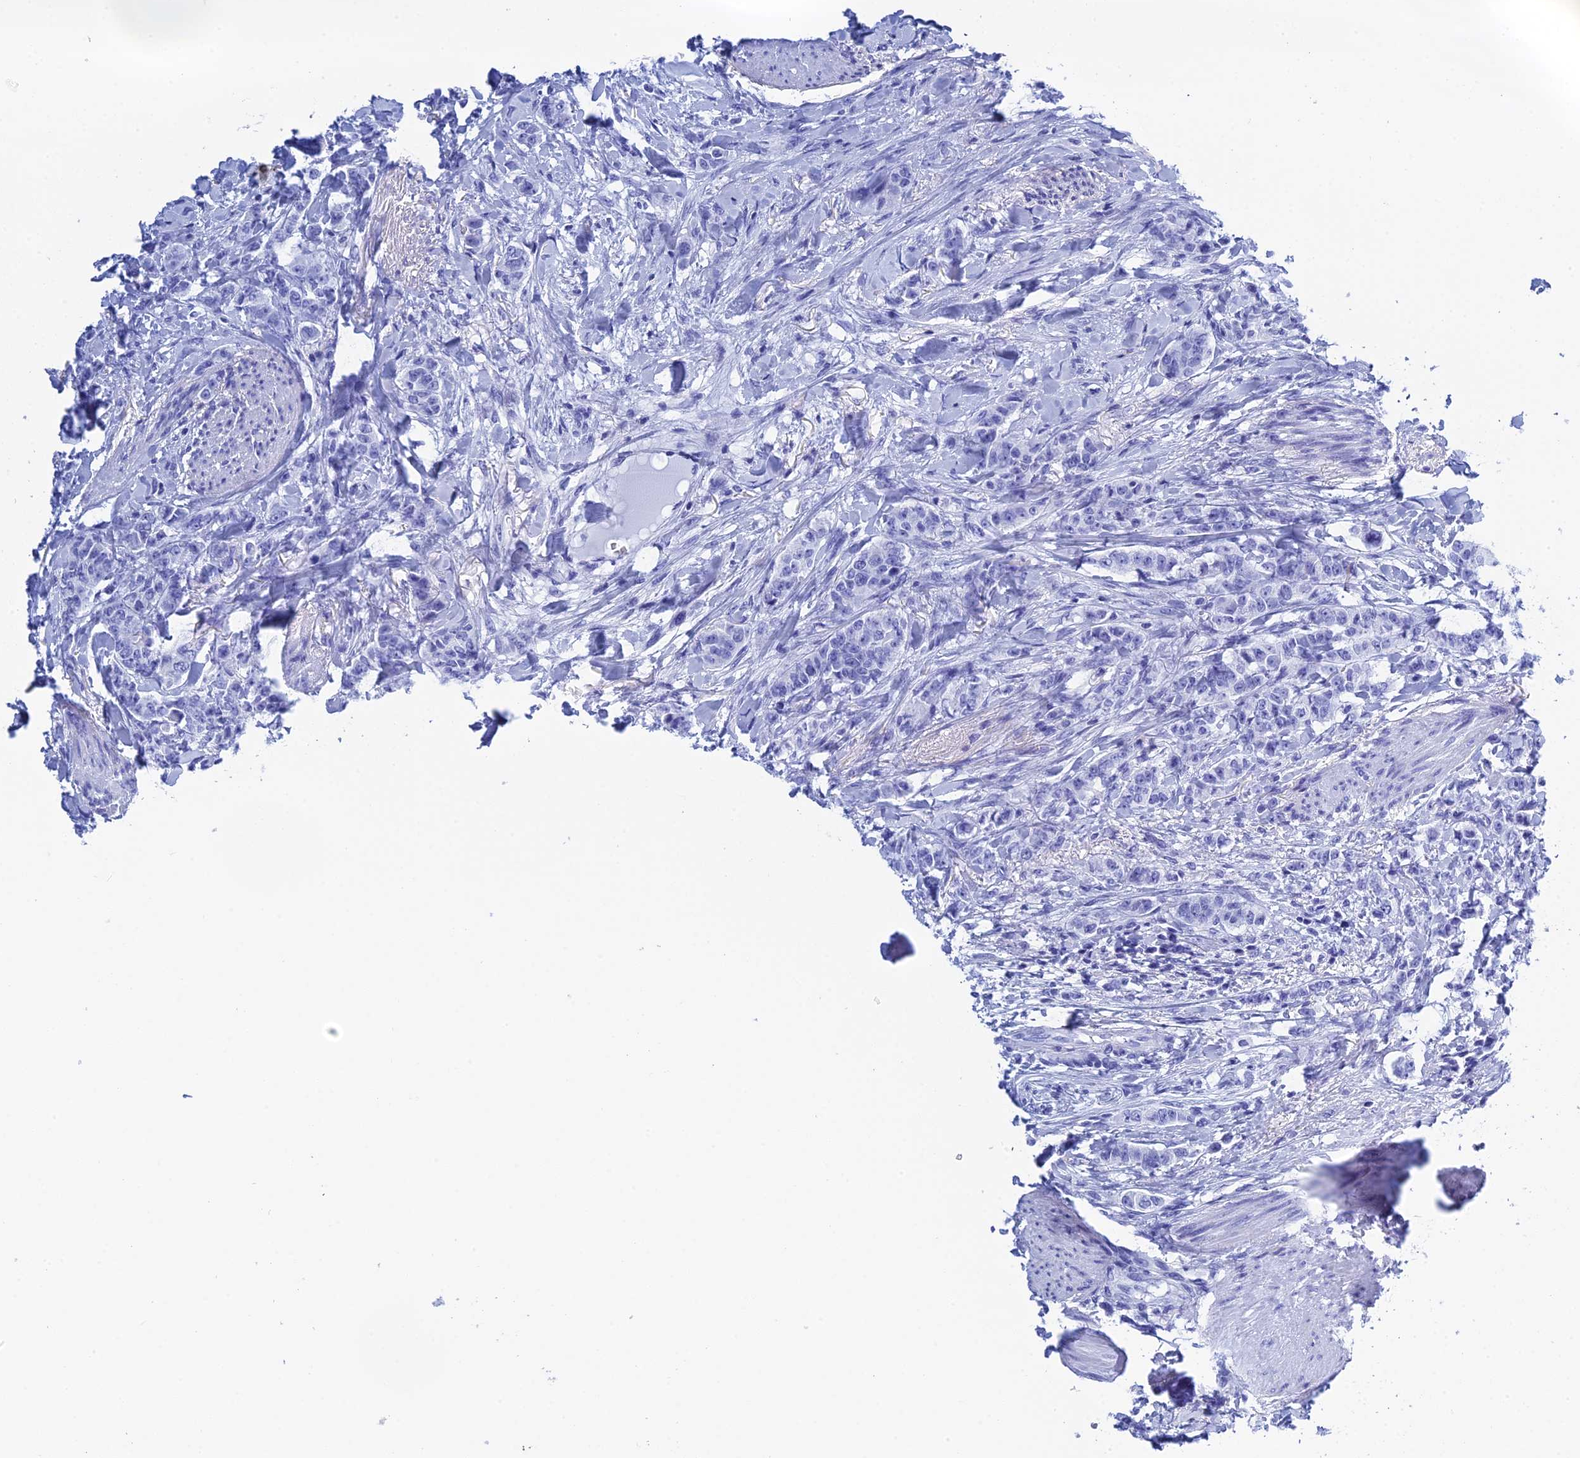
{"staining": {"intensity": "negative", "quantity": "none", "location": "none"}, "tissue": "breast cancer", "cell_type": "Tumor cells", "image_type": "cancer", "snomed": [{"axis": "morphology", "description": "Duct carcinoma"}, {"axis": "topography", "description": "Breast"}], "caption": "Tumor cells are negative for protein expression in human invasive ductal carcinoma (breast).", "gene": "TEX101", "patient": {"sex": "female", "age": 40}}